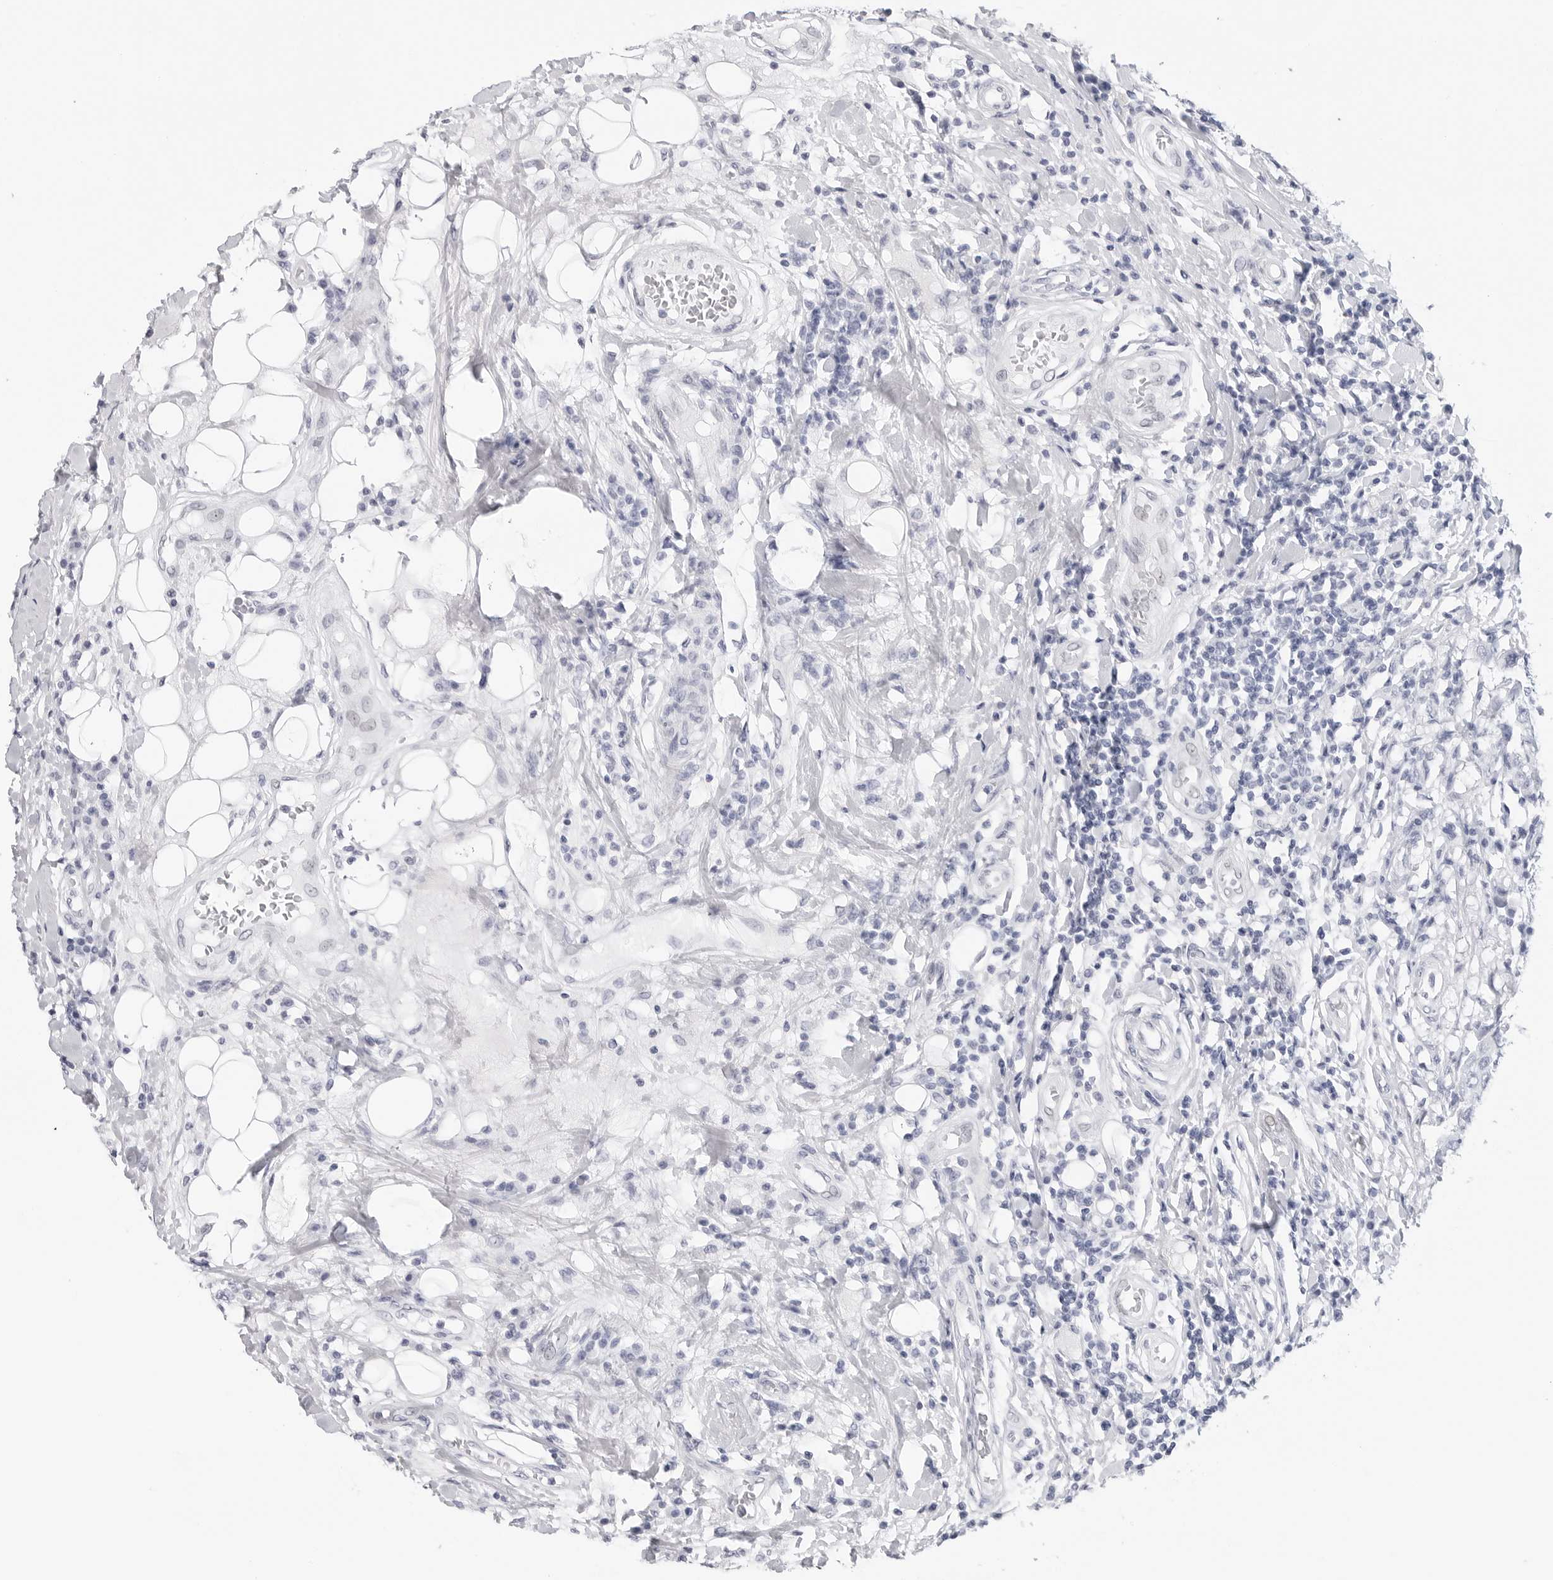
{"staining": {"intensity": "negative", "quantity": "none", "location": "none"}, "tissue": "breast cancer", "cell_type": "Tumor cells", "image_type": "cancer", "snomed": [{"axis": "morphology", "description": "Duct carcinoma"}, {"axis": "topography", "description": "Breast"}], "caption": "An immunohistochemistry (IHC) photomicrograph of infiltrating ductal carcinoma (breast) is shown. There is no staining in tumor cells of infiltrating ductal carcinoma (breast). (DAB immunohistochemistry, high magnification).", "gene": "SLC19A1", "patient": {"sex": "female", "age": 27}}